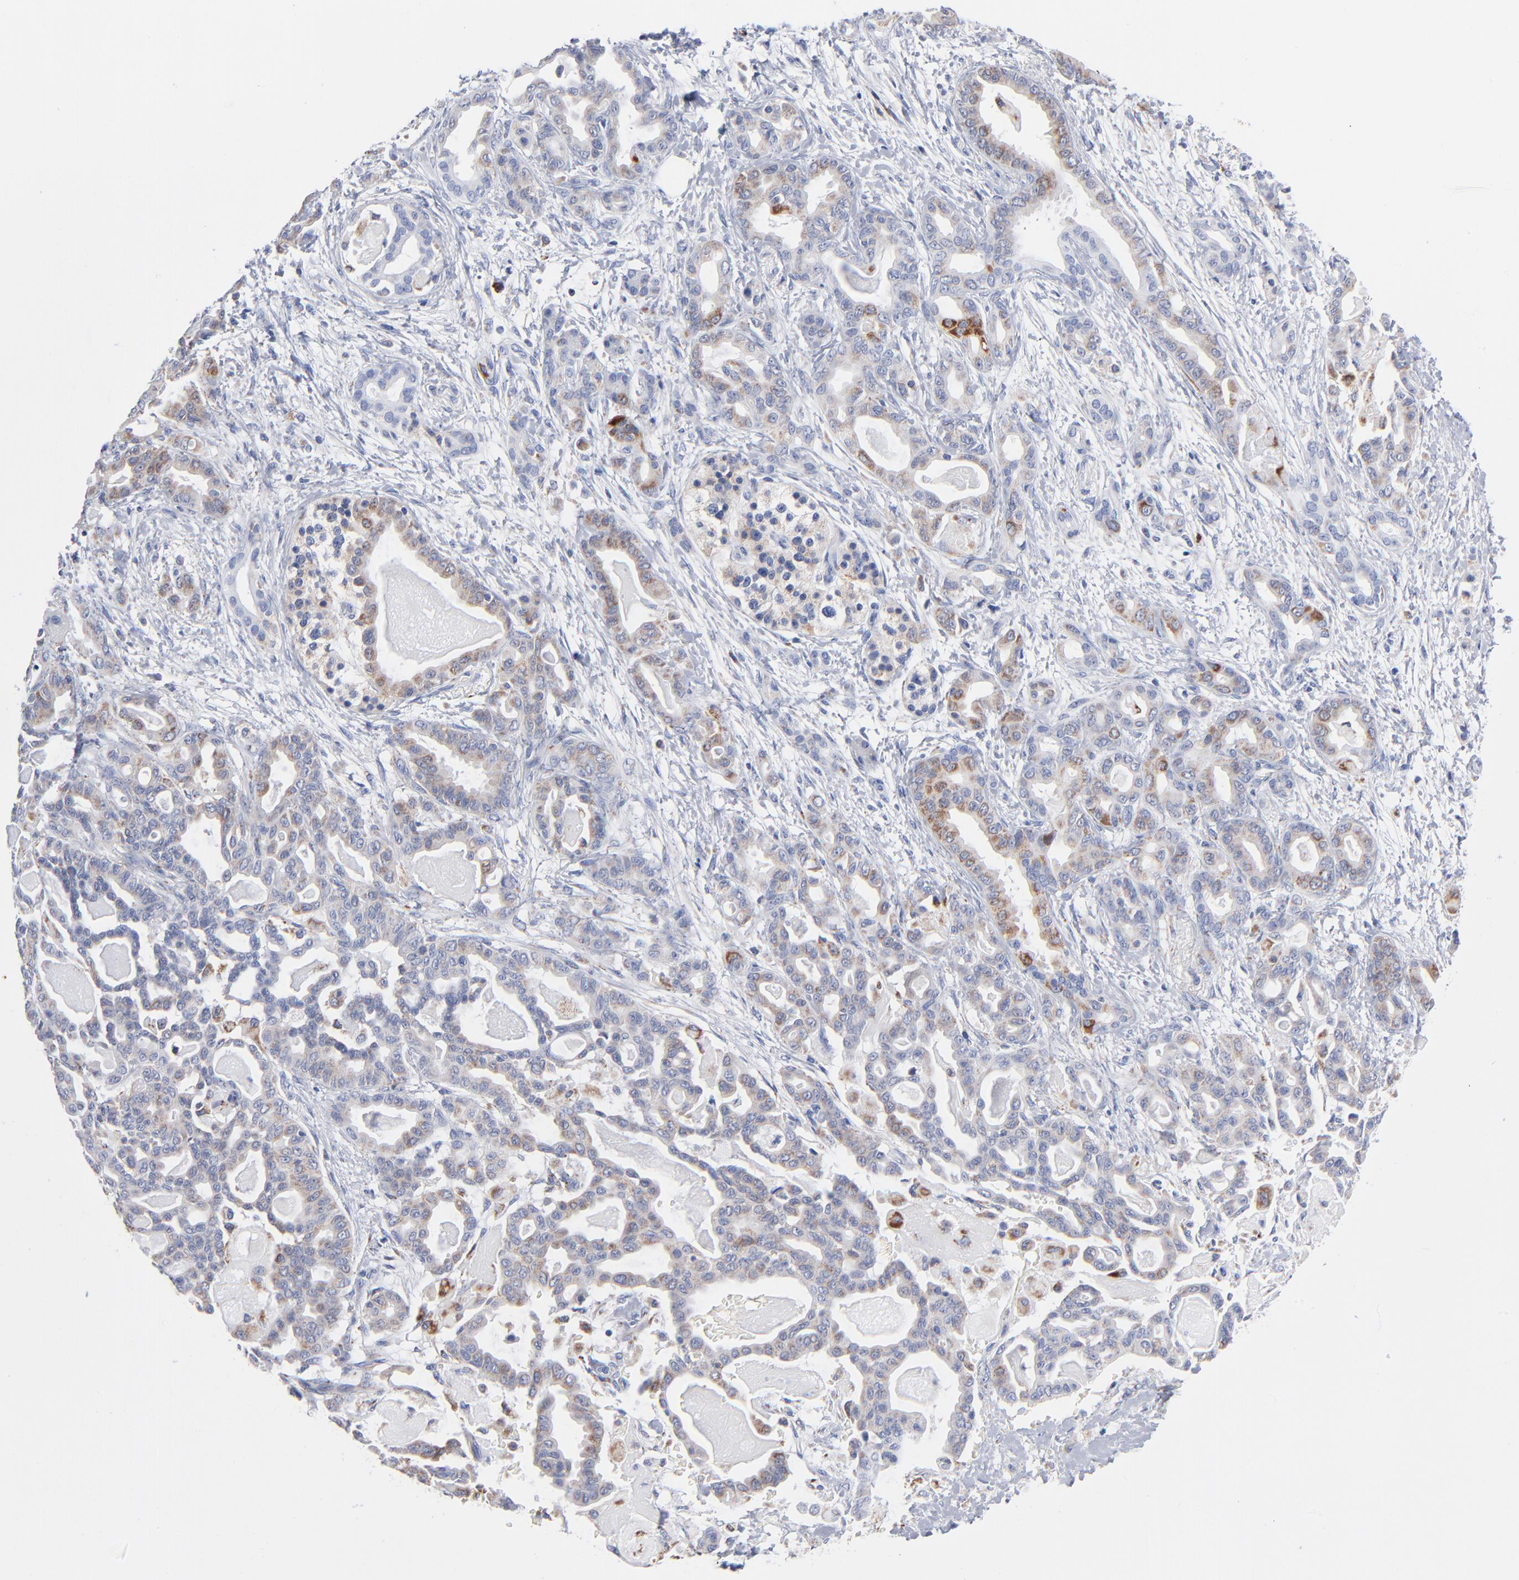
{"staining": {"intensity": "weak", "quantity": "25%-75%", "location": "cytoplasmic/membranous"}, "tissue": "pancreatic cancer", "cell_type": "Tumor cells", "image_type": "cancer", "snomed": [{"axis": "morphology", "description": "Adenocarcinoma, NOS"}, {"axis": "topography", "description": "Pancreas"}], "caption": "Protein analysis of pancreatic cancer tissue shows weak cytoplasmic/membranous staining in approximately 25%-75% of tumor cells. (Brightfield microscopy of DAB IHC at high magnification).", "gene": "CHCHD10", "patient": {"sex": "male", "age": 63}}